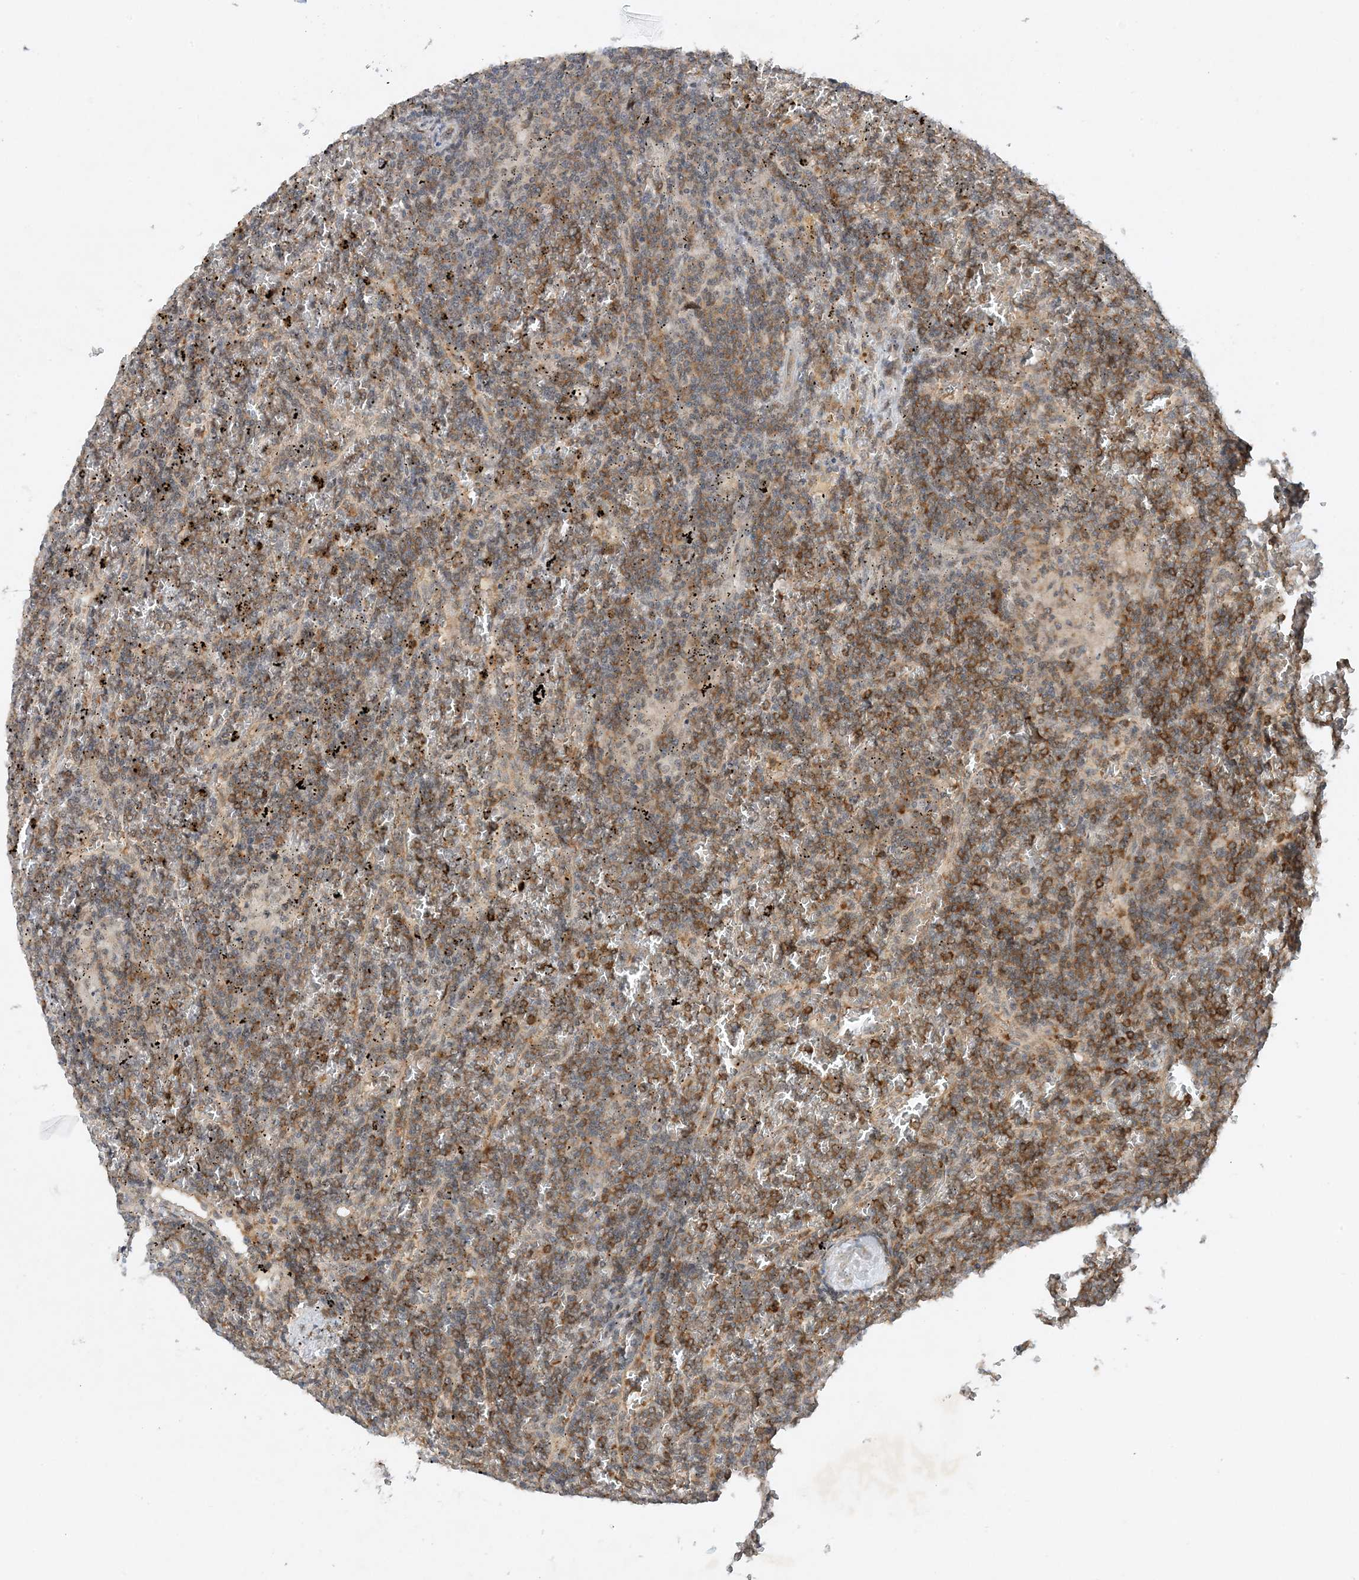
{"staining": {"intensity": "moderate", "quantity": "25%-75%", "location": "cytoplasmic/membranous"}, "tissue": "lymphoma", "cell_type": "Tumor cells", "image_type": "cancer", "snomed": [{"axis": "morphology", "description": "Malignant lymphoma, non-Hodgkin's type, Low grade"}, {"axis": "topography", "description": "Spleen"}], "caption": "A high-resolution photomicrograph shows IHC staining of low-grade malignant lymphoma, non-Hodgkin's type, which displays moderate cytoplasmic/membranous expression in about 25%-75% of tumor cells.", "gene": "MAST3", "patient": {"sex": "female", "age": 19}}